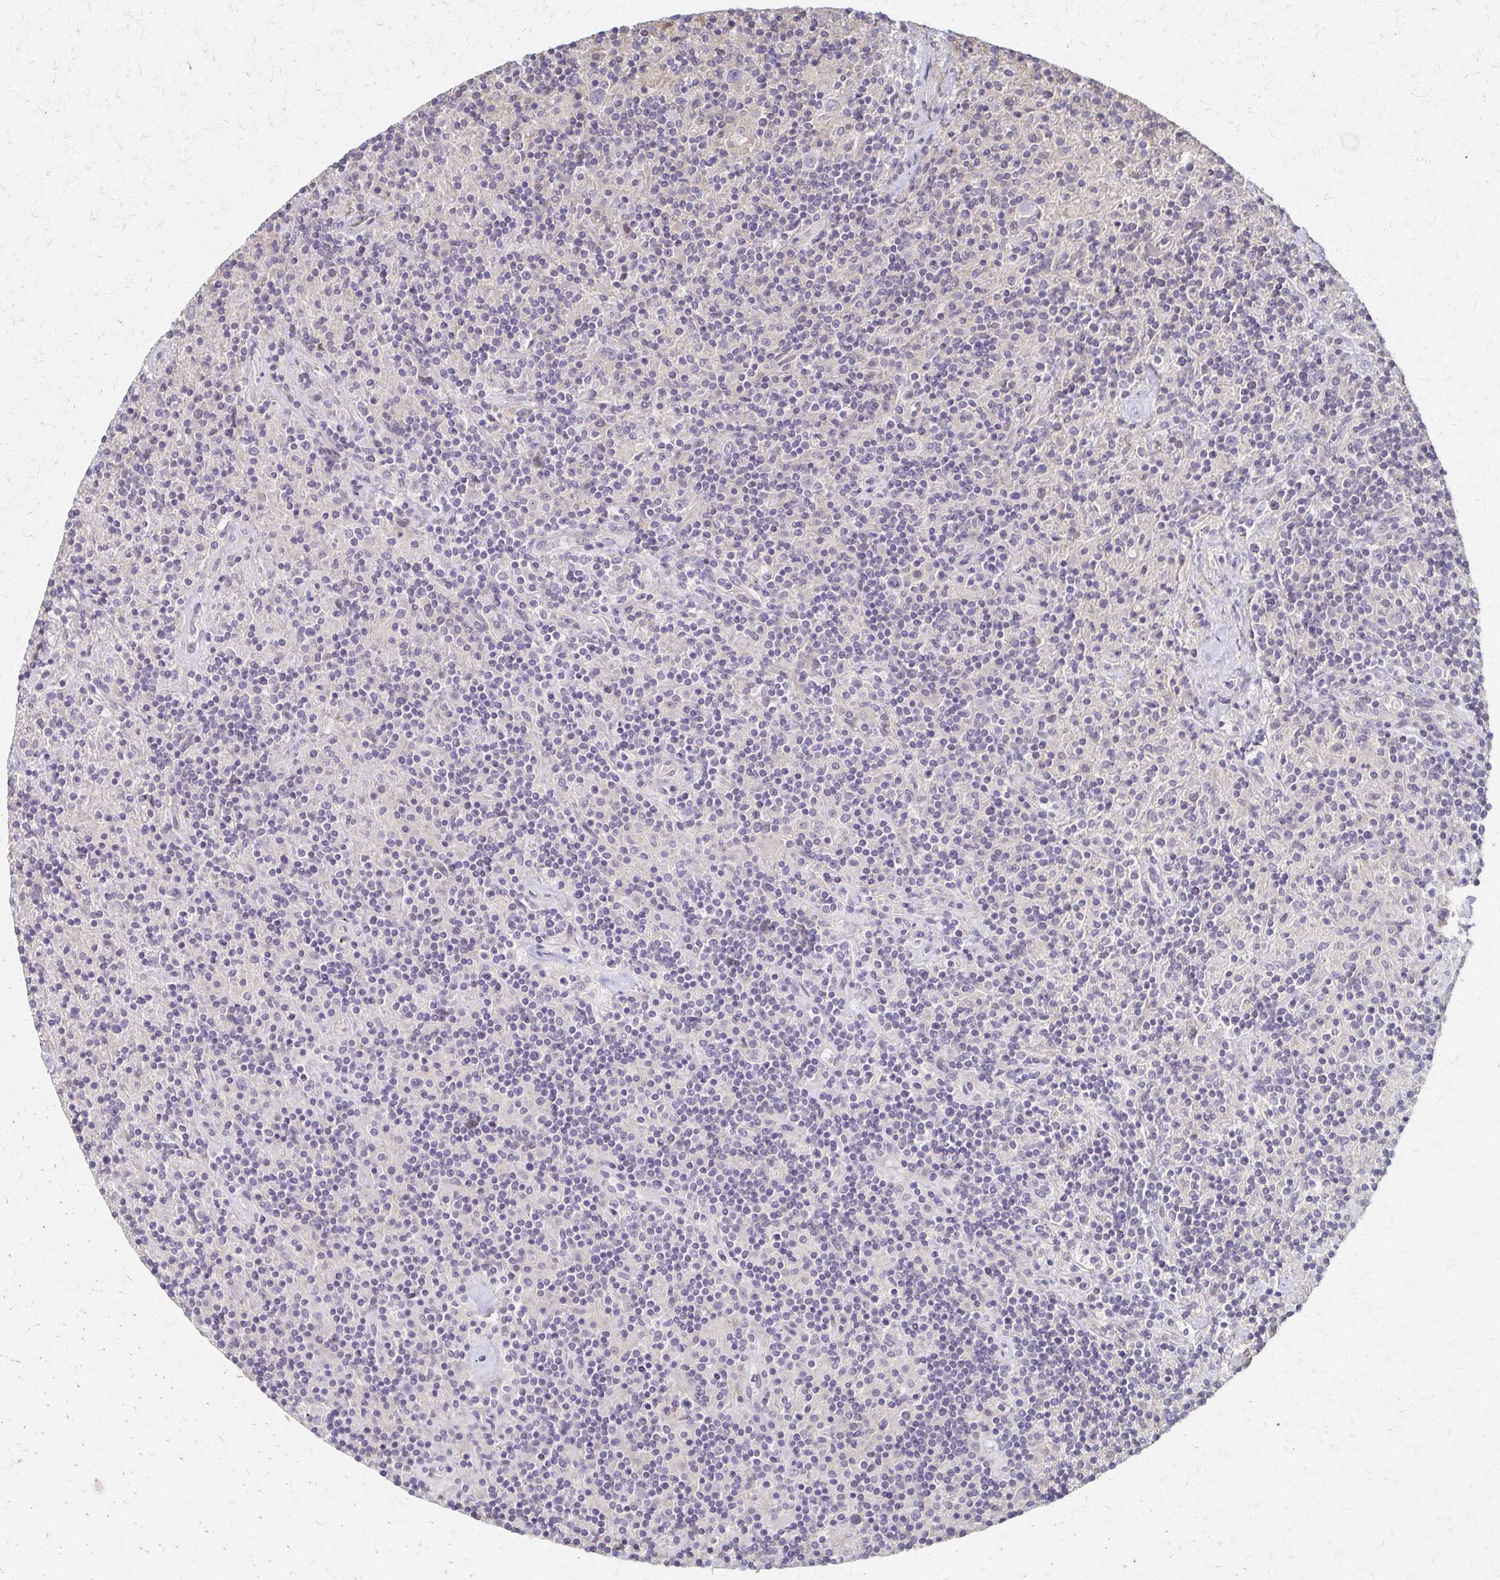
{"staining": {"intensity": "negative", "quantity": "none", "location": "none"}, "tissue": "lymphoma", "cell_type": "Tumor cells", "image_type": "cancer", "snomed": [{"axis": "morphology", "description": "Hodgkin's disease, NOS"}, {"axis": "topography", "description": "Lymph node"}], "caption": "Photomicrograph shows no significant protein staining in tumor cells of Hodgkin's disease. (DAB (3,3'-diaminobenzidine) IHC with hematoxylin counter stain).", "gene": "EOLA2", "patient": {"sex": "male", "age": 70}}